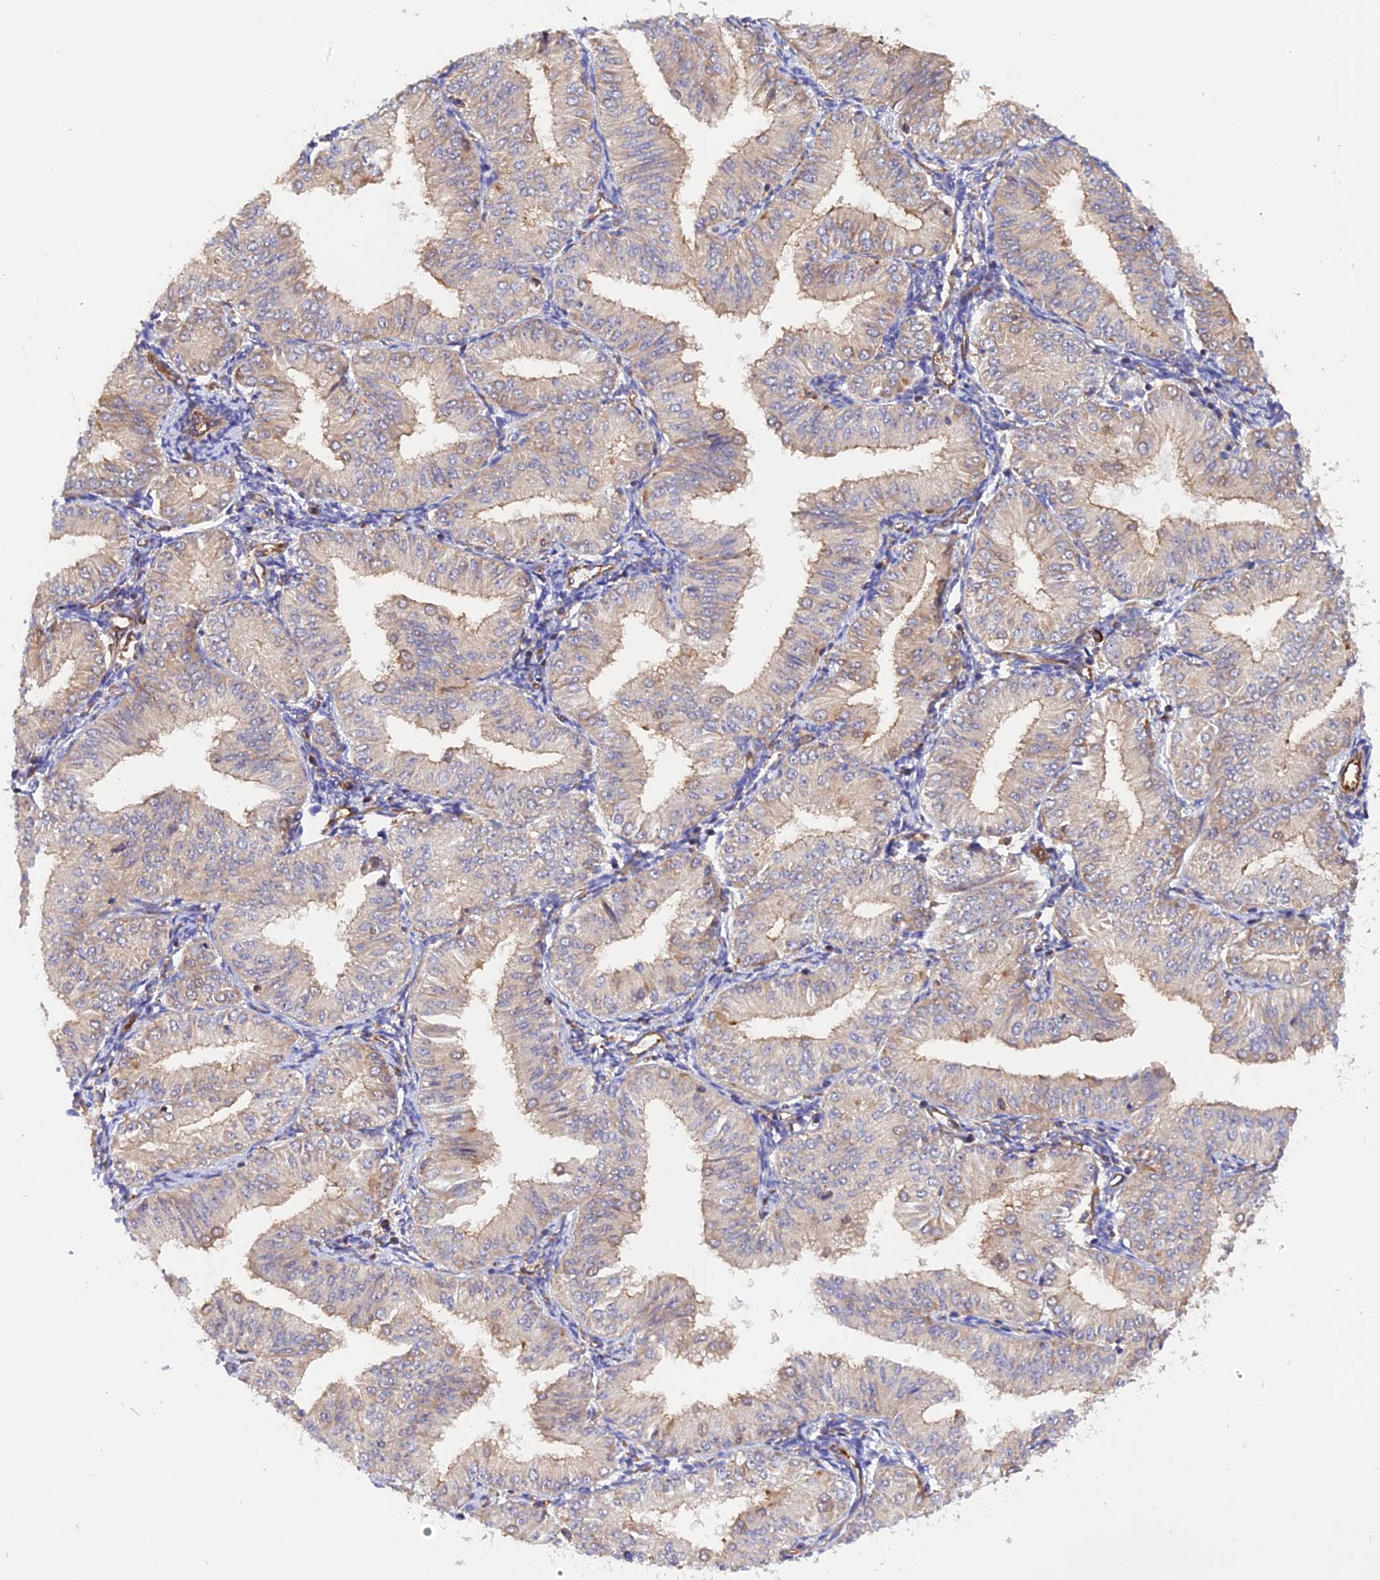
{"staining": {"intensity": "negative", "quantity": "none", "location": "none"}, "tissue": "endometrial cancer", "cell_type": "Tumor cells", "image_type": "cancer", "snomed": [{"axis": "morphology", "description": "Normal tissue, NOS"}, {"axis": "morphology", "description": "Adenocarcinoma, NOS"}, {"axis": "topography", "description": "Endometrium"}], "caption": "Adenocarcinoma (endometrial) was stained to show a protein in brown. There is no significant expression in tumor cells.", "gene": "C5orf22", "patient": {"sex": "female", "age": 53}}